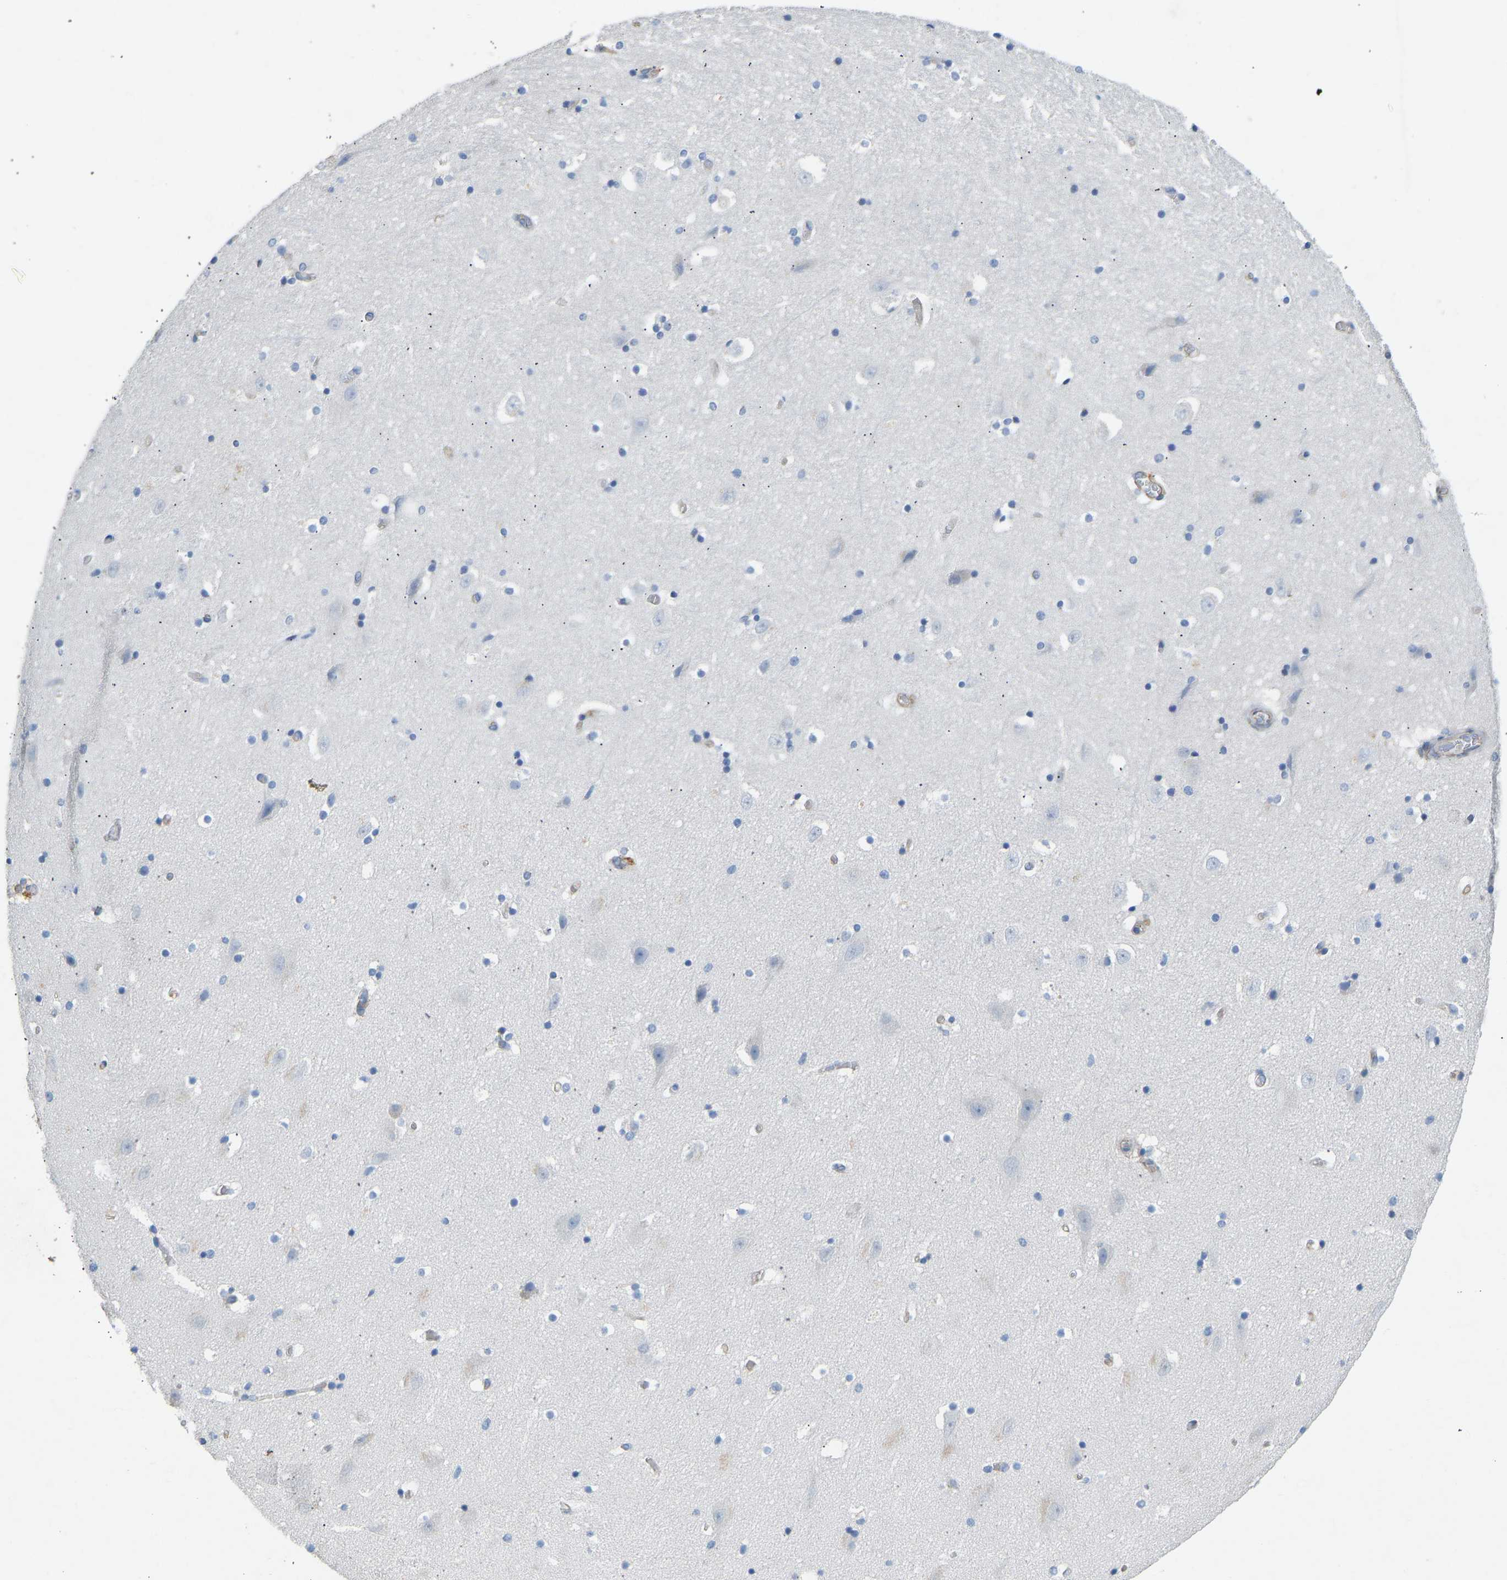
{"staining": {"intensity": "negative", "quantity": "none", "location": "none"}, "tissue": "hippocampus", "cell_type": "Glial cells", "image_type": "normal", "snomed": [{"axis": "morphology", "description": "Normal tissue, NOS"}, {"axis": "topography", "description": "Hippocampus"}], "caption": "This image is of benign hippocampus stained with IHC to label a protein in brown with the nuclei are counter-stained blue. There is no expression in glial cells. (DAB (3,3'-diaminobenzidine) immunohistochemistry (IHC) visualized using brightfield microscopy, high magnification).", "gene": "TECTA", "patient": {"sex": "male", "age": 45}}